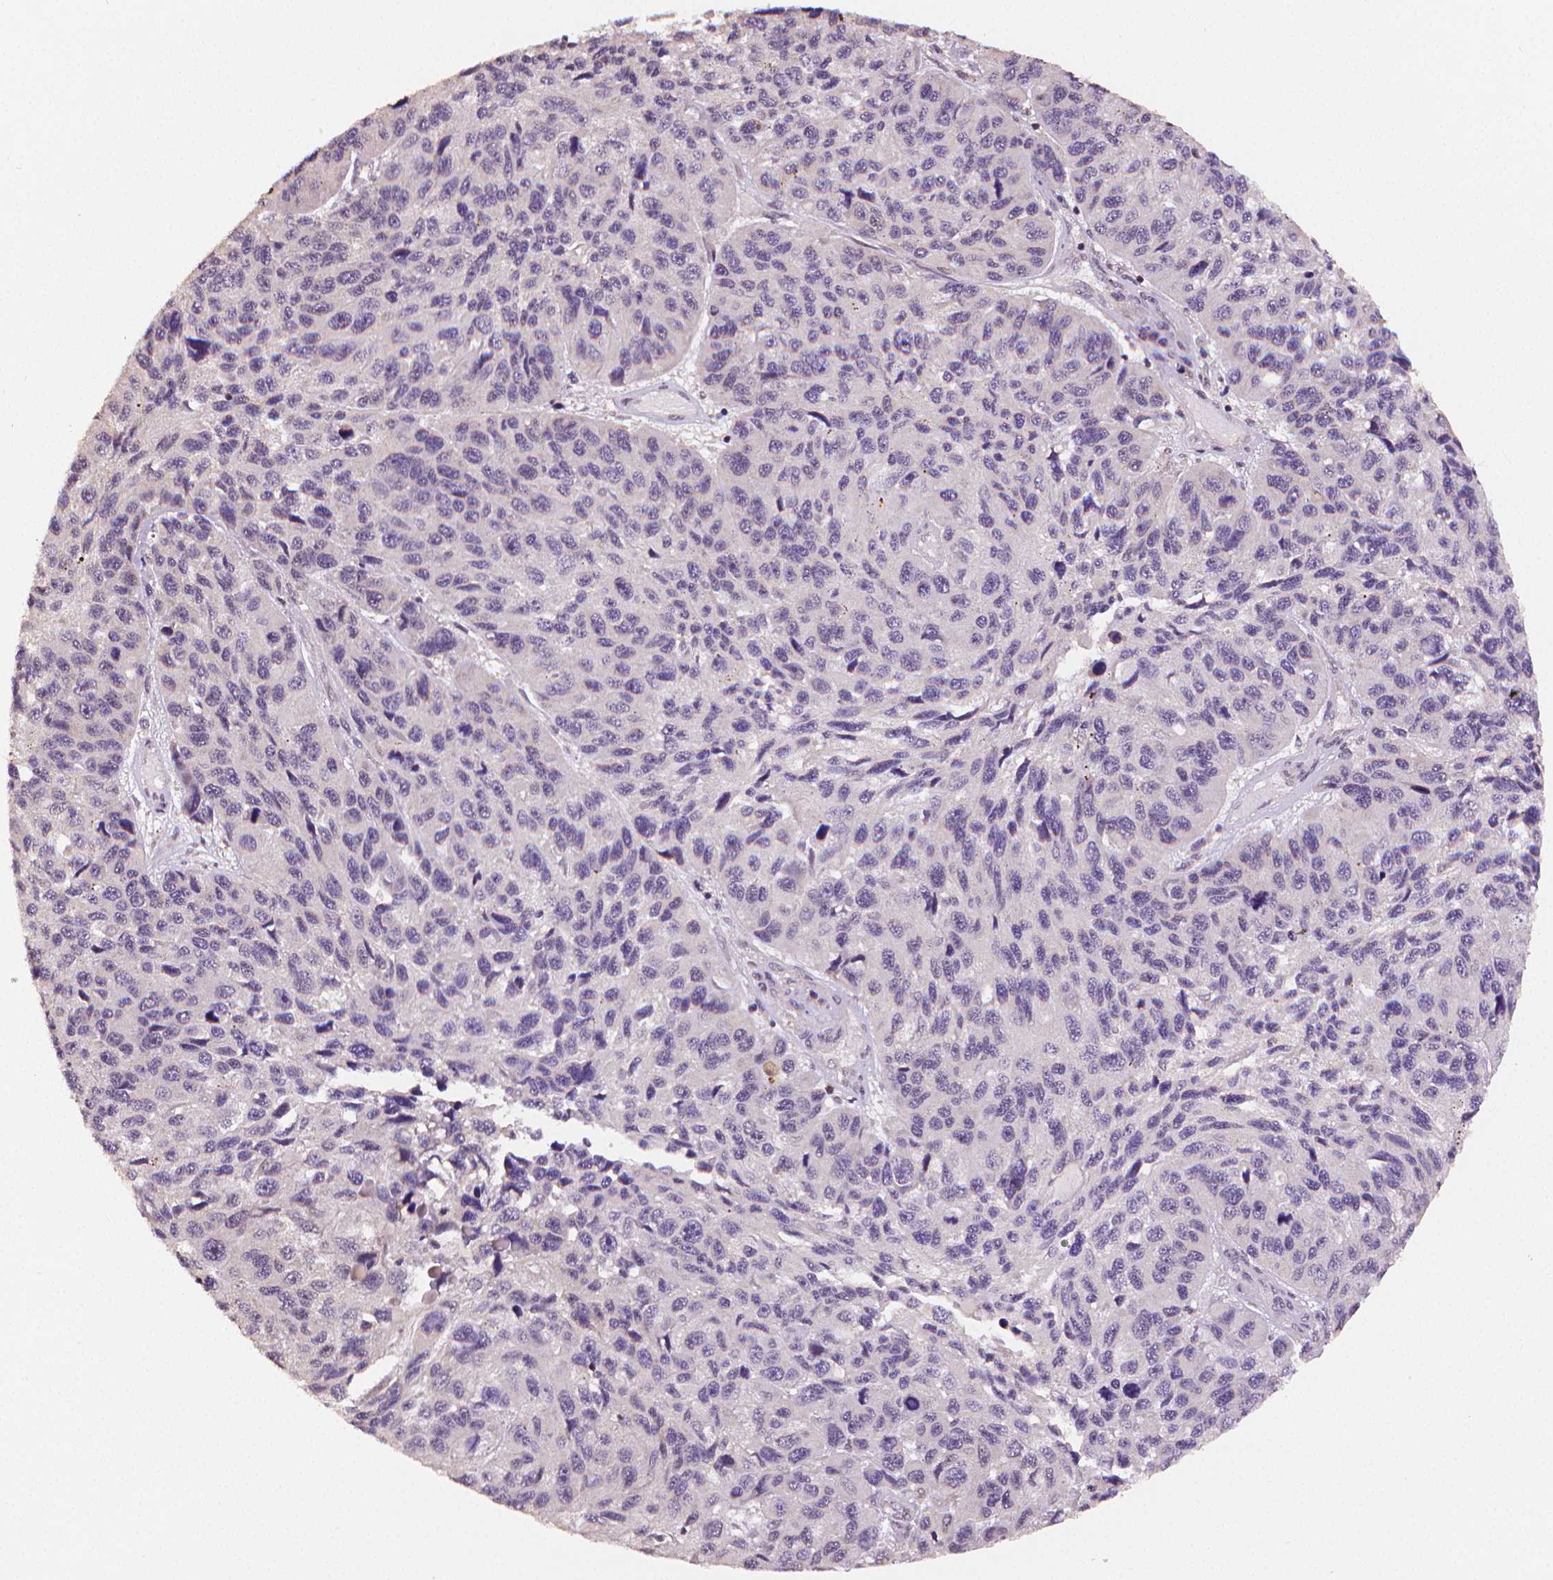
{"staining": {"intensity": "negative", "quantity": "none", "location": "none"}, "tissue": "melanoma", "cell_type": "Tumor cells", "image_type": "cancer", "snomed": [{"axis": "morphology", "description": "Malignant melanoma, NOS"}, {"axis": "topography", "description": "Skin"}], "caption": "High power microscopy photomicrograph of an IHC photomicrograph of malignant melanoma, revealing no significant positivity in tumor cells. Nuclei are stained in blue.", "gene": "STAT3", "patient": {"sex": "male", "age": 53}}